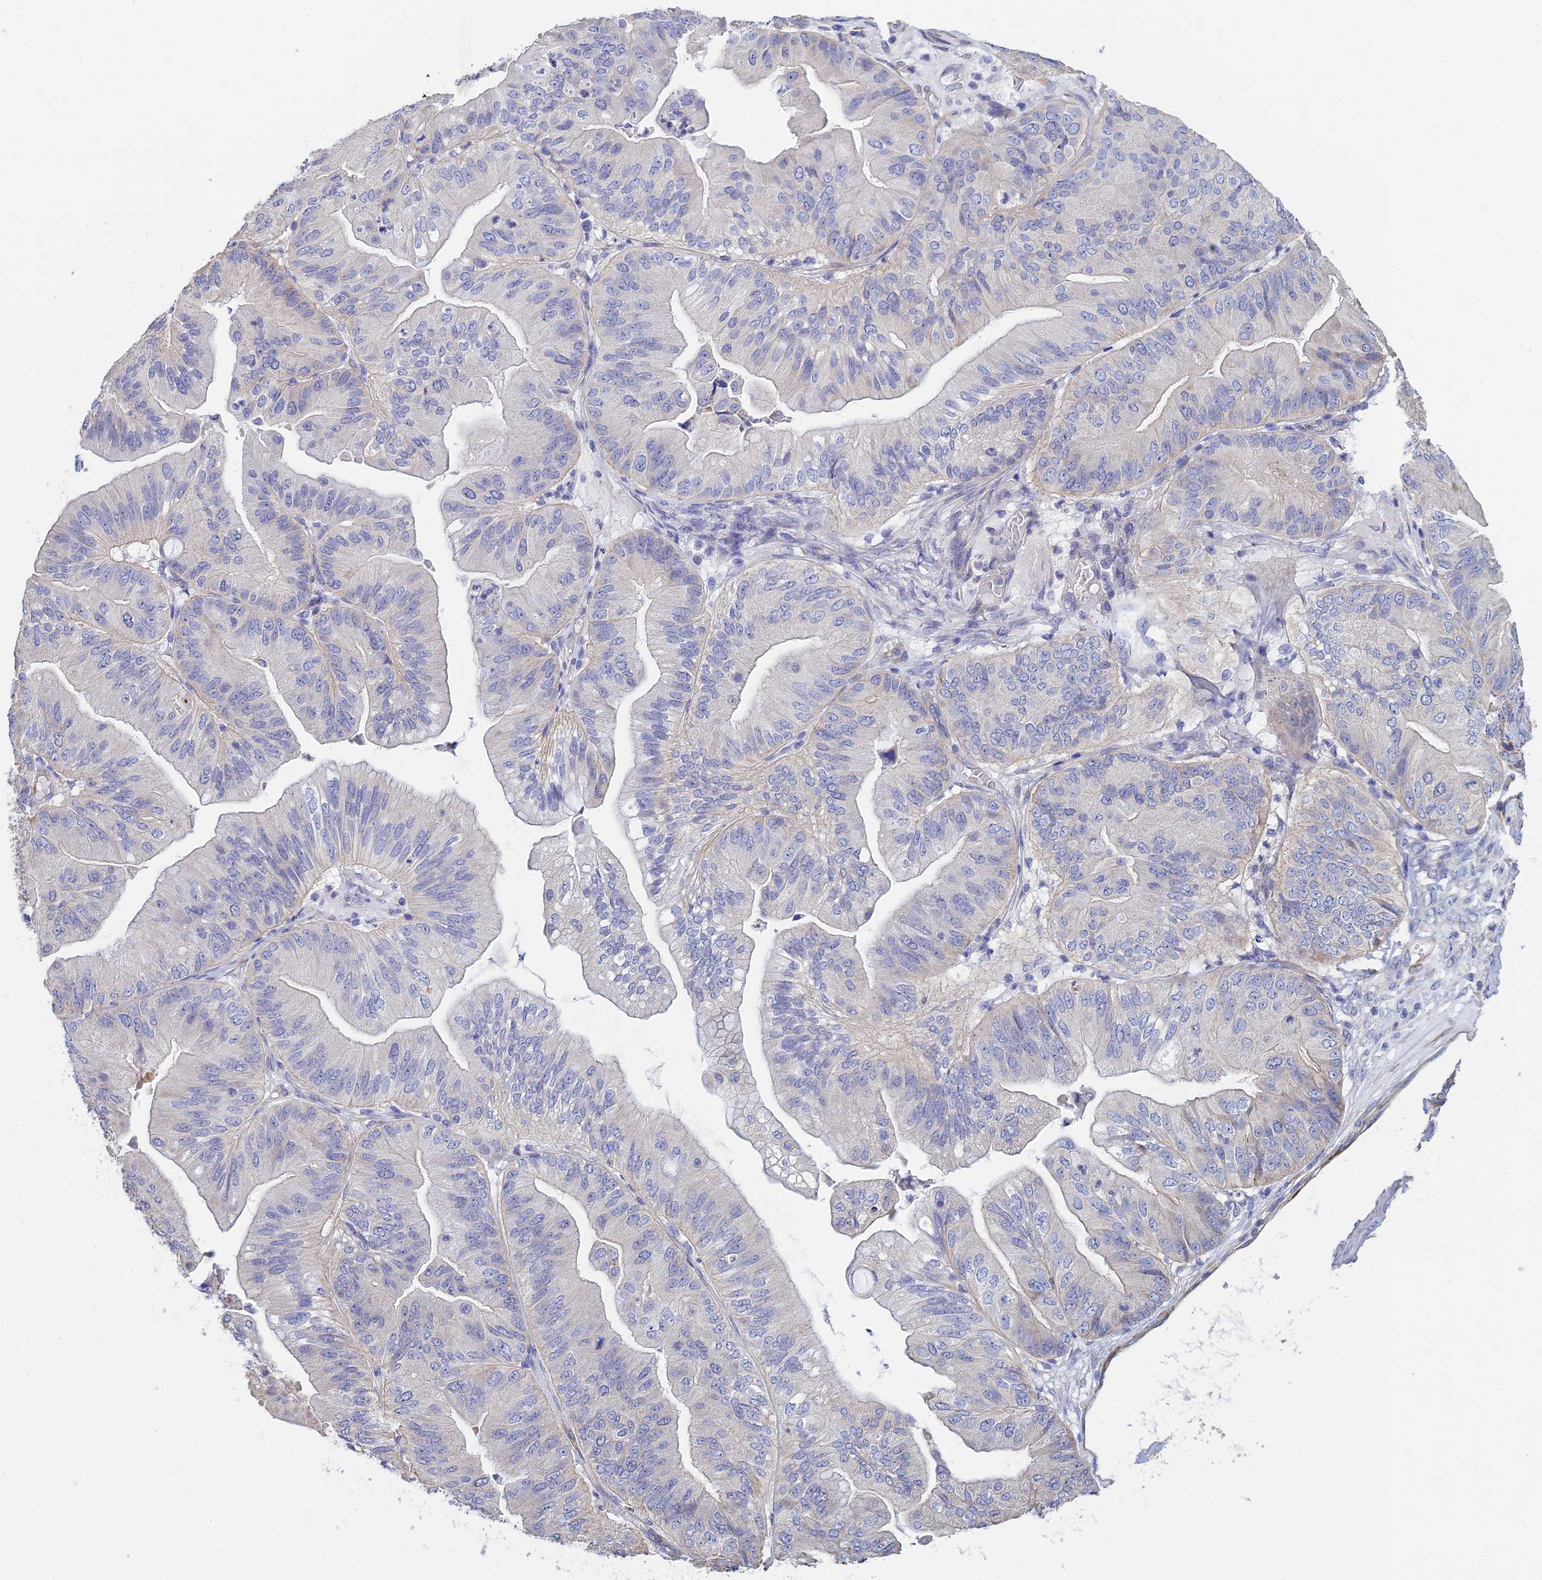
{"staining": {"intensity": "negative", "quantity": "none", "location": "none"}, "tissue": "ovarian cancer", "cell_type": "Tumor cells", "image_type": "cancer", "snomed": [{"axis": "morphology", "description": "Cystadenocarcinoma, mucinous, NOS"}, {"axis": "topography", "description": "Ovary"}], "caption": "Immunohistochemistry (IHC) of ovarian mucinous cystadenocarcinoma displays no expression in tumor cells.", "gene": "PCDHA5", "patient": {"sex": "female", "age": 61}}